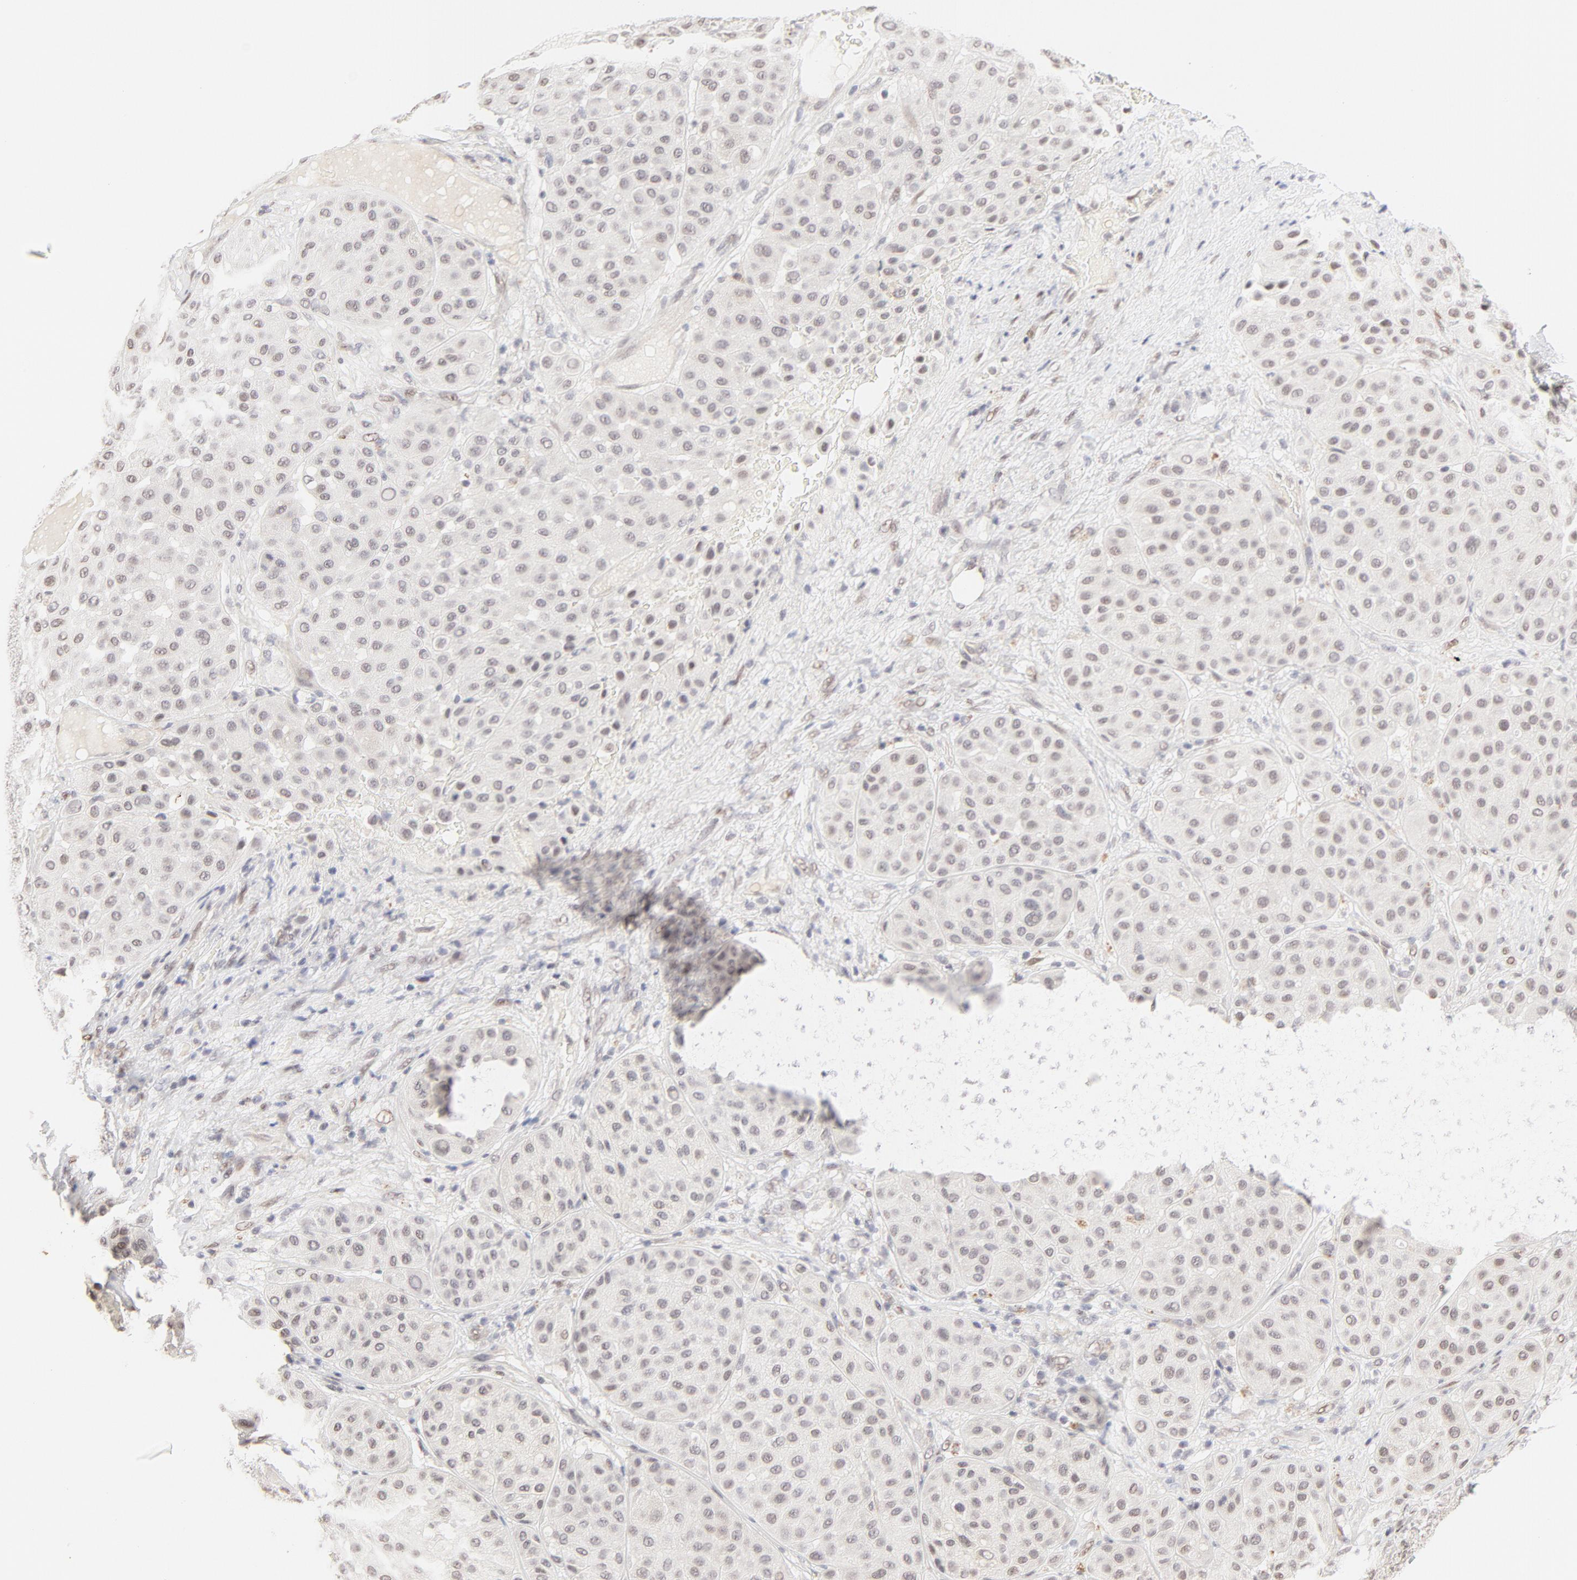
{"staining": {"intensity": "weak", "quantity": "<25%", "location": "nuclear"}, "tissue": "melanoma", "cell_type": "Tumor cells", "image_type": "cancer", "snomed": [{"axis": "morphology", "description": "Normal tissue, NOS"}, {"axis": "morphology", "description": "Malignant melanoma, Metastatic site"}, {"axis": "topography", "description": "Skin"}], "caption": "Malignant melanoma (metastatic site) was stained to show a protein in brown. There is no significant expression in tumor cells.", "gene": "PBX3", "patient": {"sex": "male", "age": 41}}